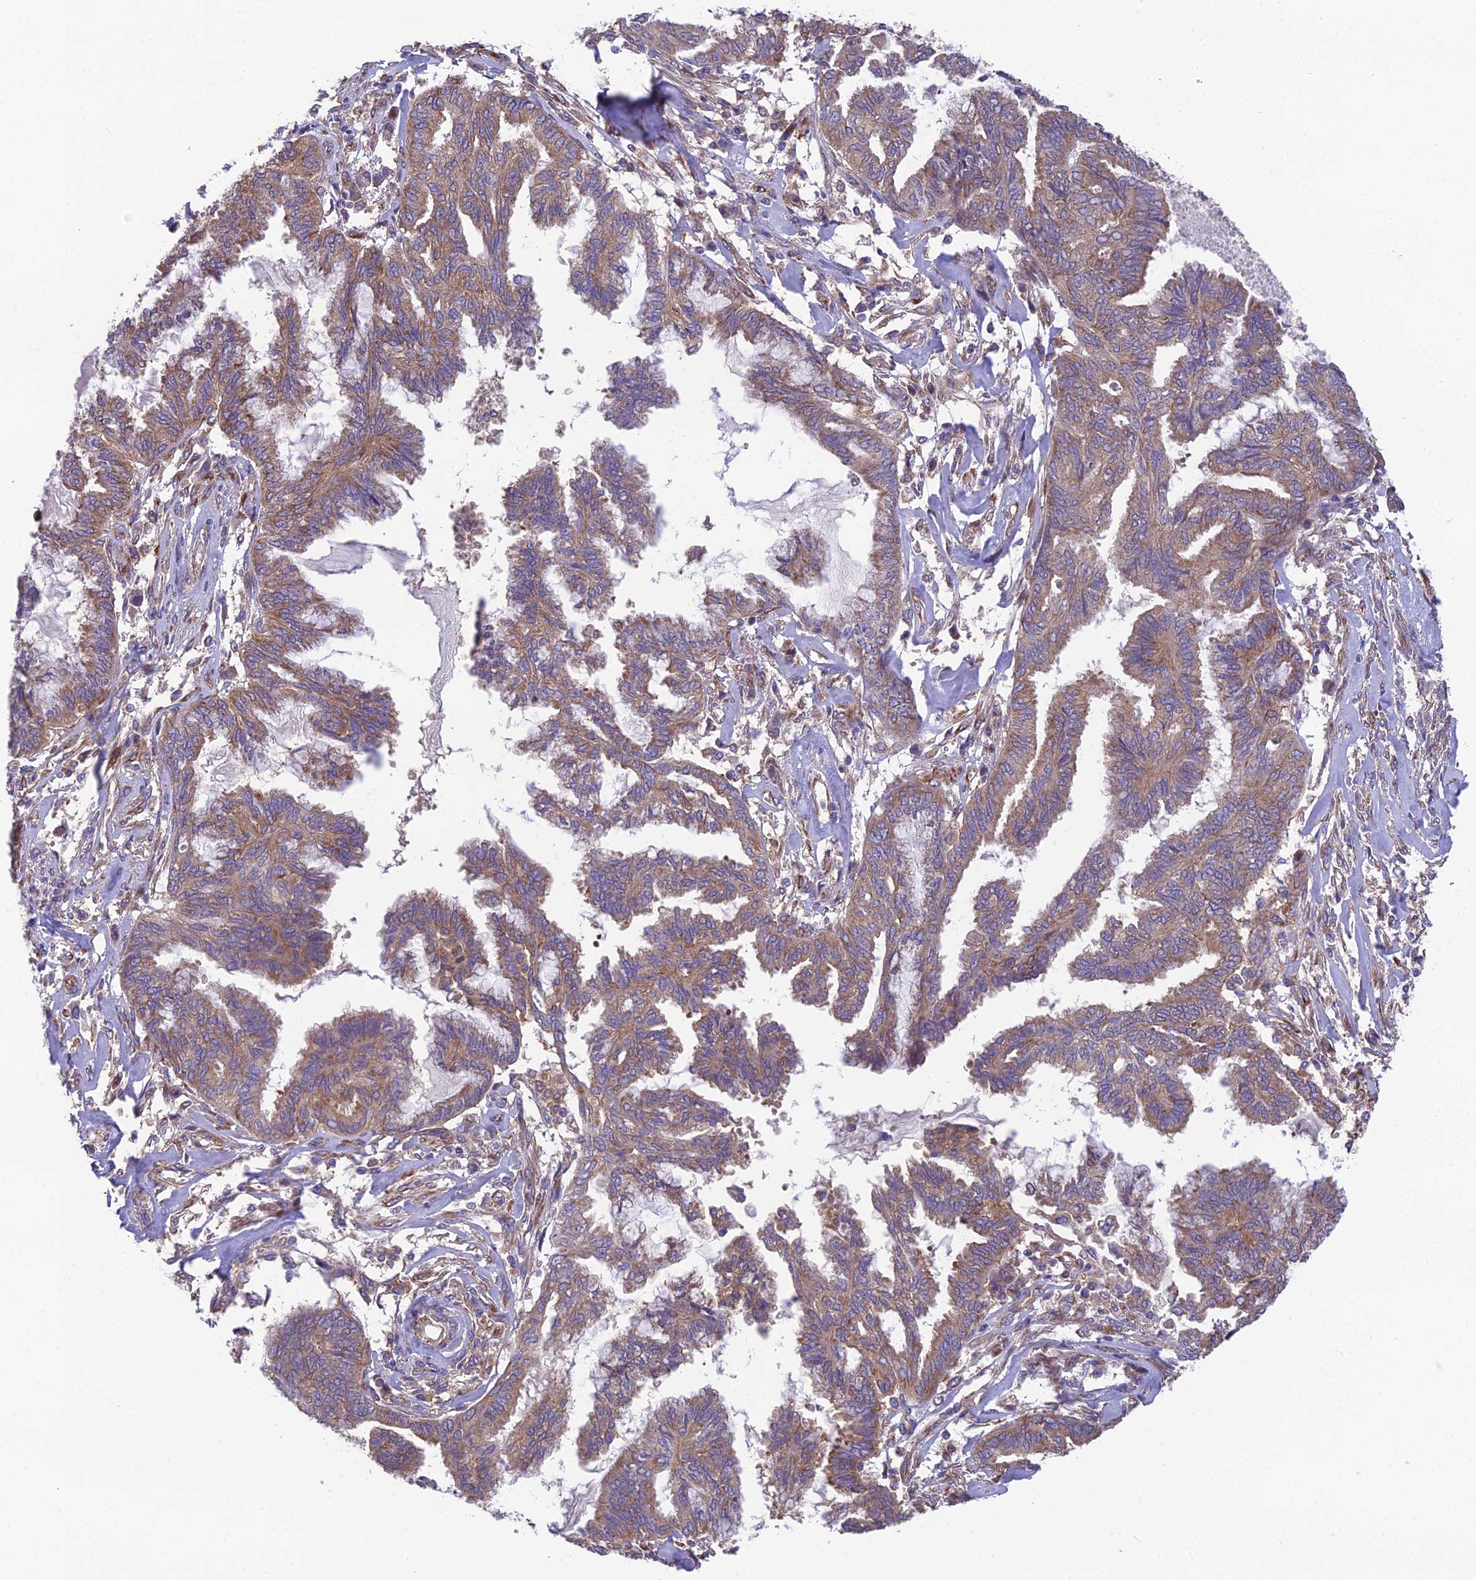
{"staining": {"intensity": "moderate", "quantity": ">75%", "location": "cytoplasmic/membranous"}, "tissue": "endometrial cancer", "cell_type": "Tumor cells", "image_type": "cancer", "snomed": [{"axis": "morphology", "description": "Adenocarcinoma, NOS"}, {"axis": "topography", "description": "Endometrium"}], "caption": "Immunohistochemical staining of endometrial adenocarcinoma displays medium levels of moderate cytoplasmic/membranous protein positivity in about >75% of tumor cells.", "gene": "BLOC1S4", "patient": {"sex": "female", "age": 86}}